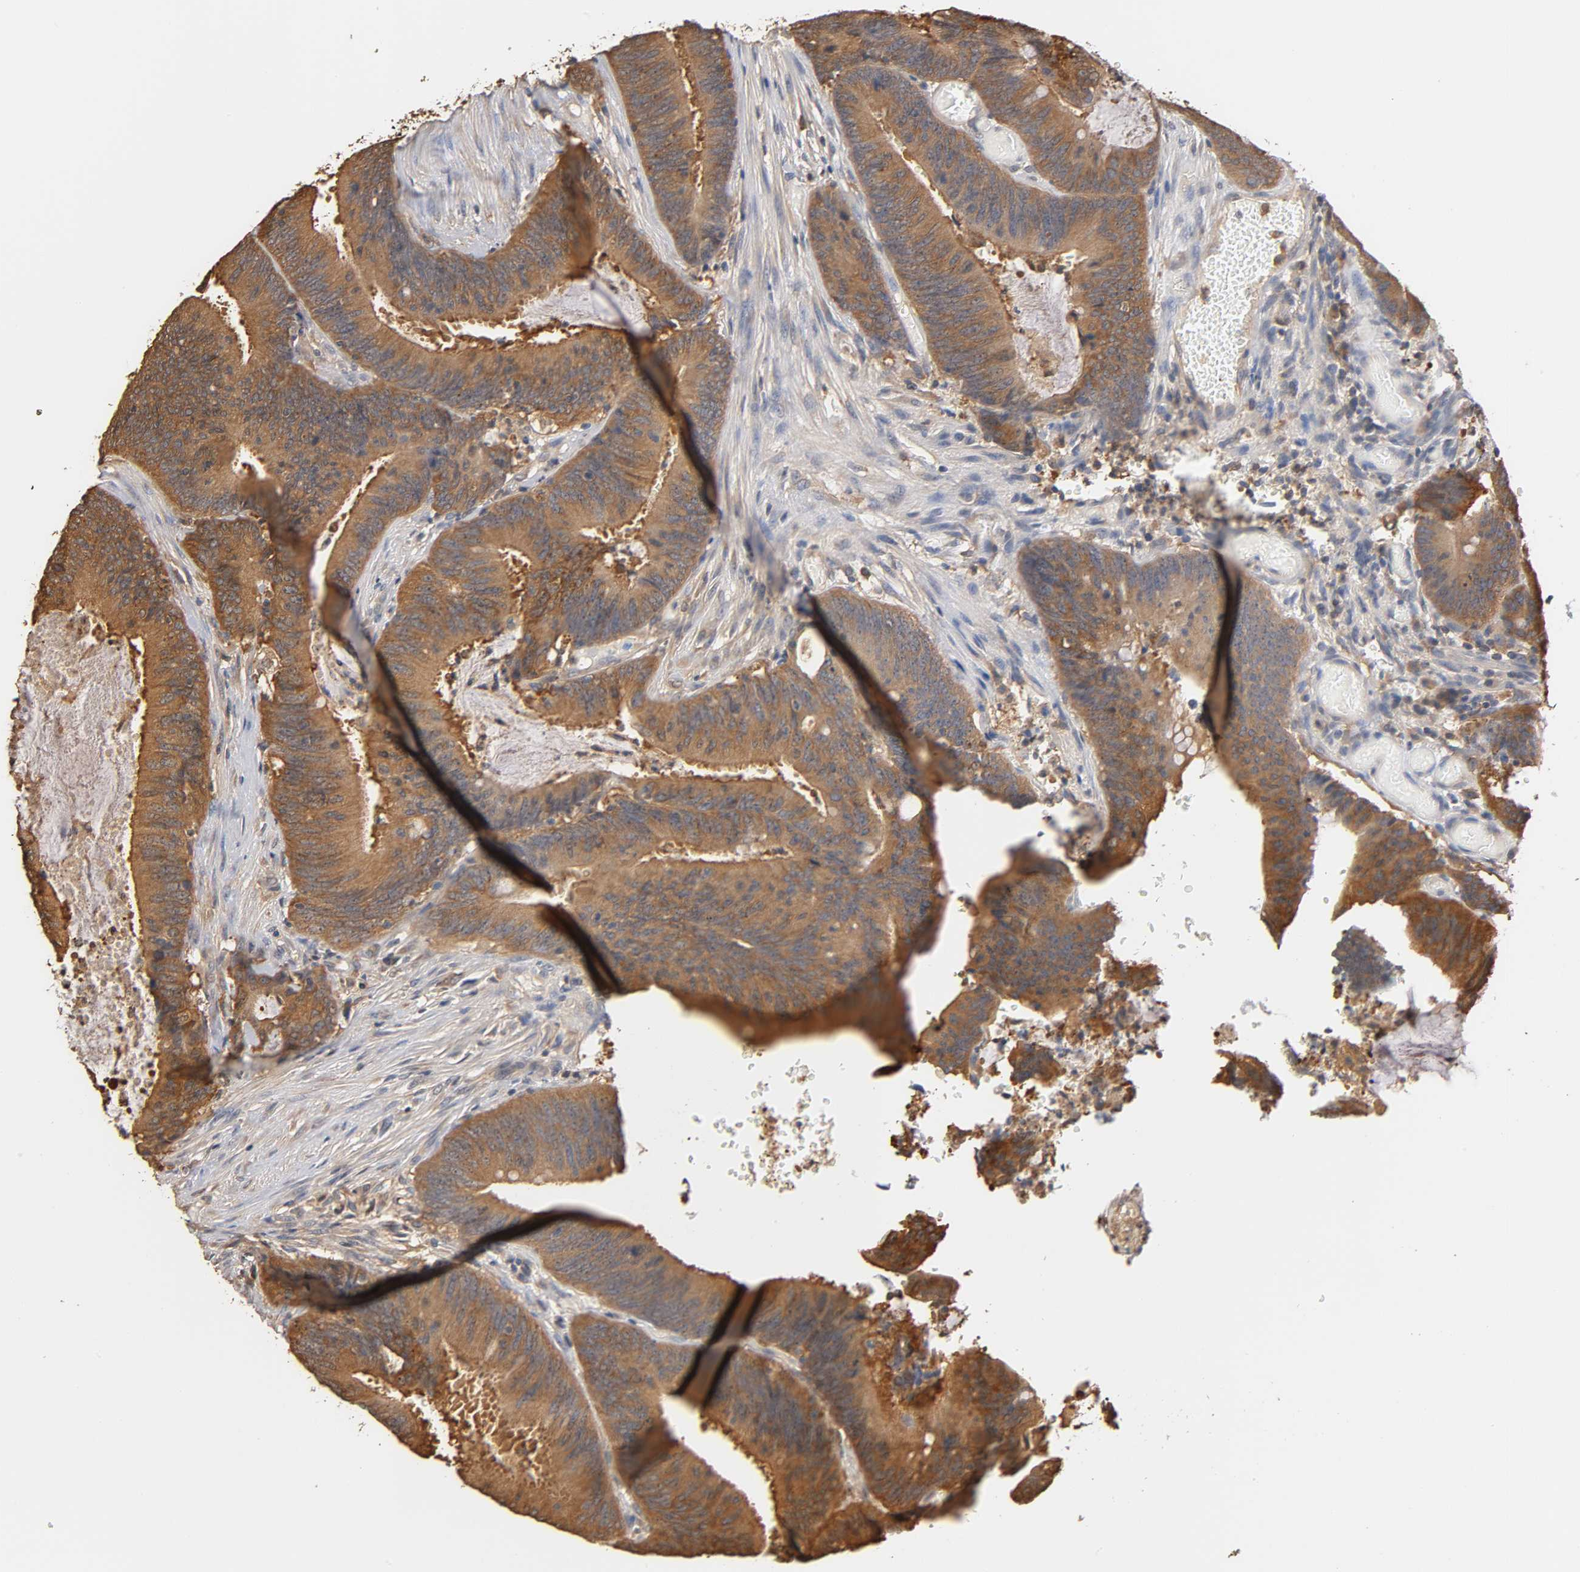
{"staining": {"intensity": "moderate", "quantity": ">75%", "location": "cytoplasmic/membranous"}, "tissue": "colorectal cancer", "cell_type": "Tumor cells", "image_type": "cancer", "snomed": [{"axis": "morphology", "description": "Adenocarcinoma, NOS"}, {"axis": "topography", "description": "Rectum"}], "caption": "Colorectal cancer stained with a brown dye demonstrates moderate cytoplasmic/membranous positive staining in about >75% of tumor cells.", "gene": "ALDOA", "patient": {"sex": "female", "age": 66}}